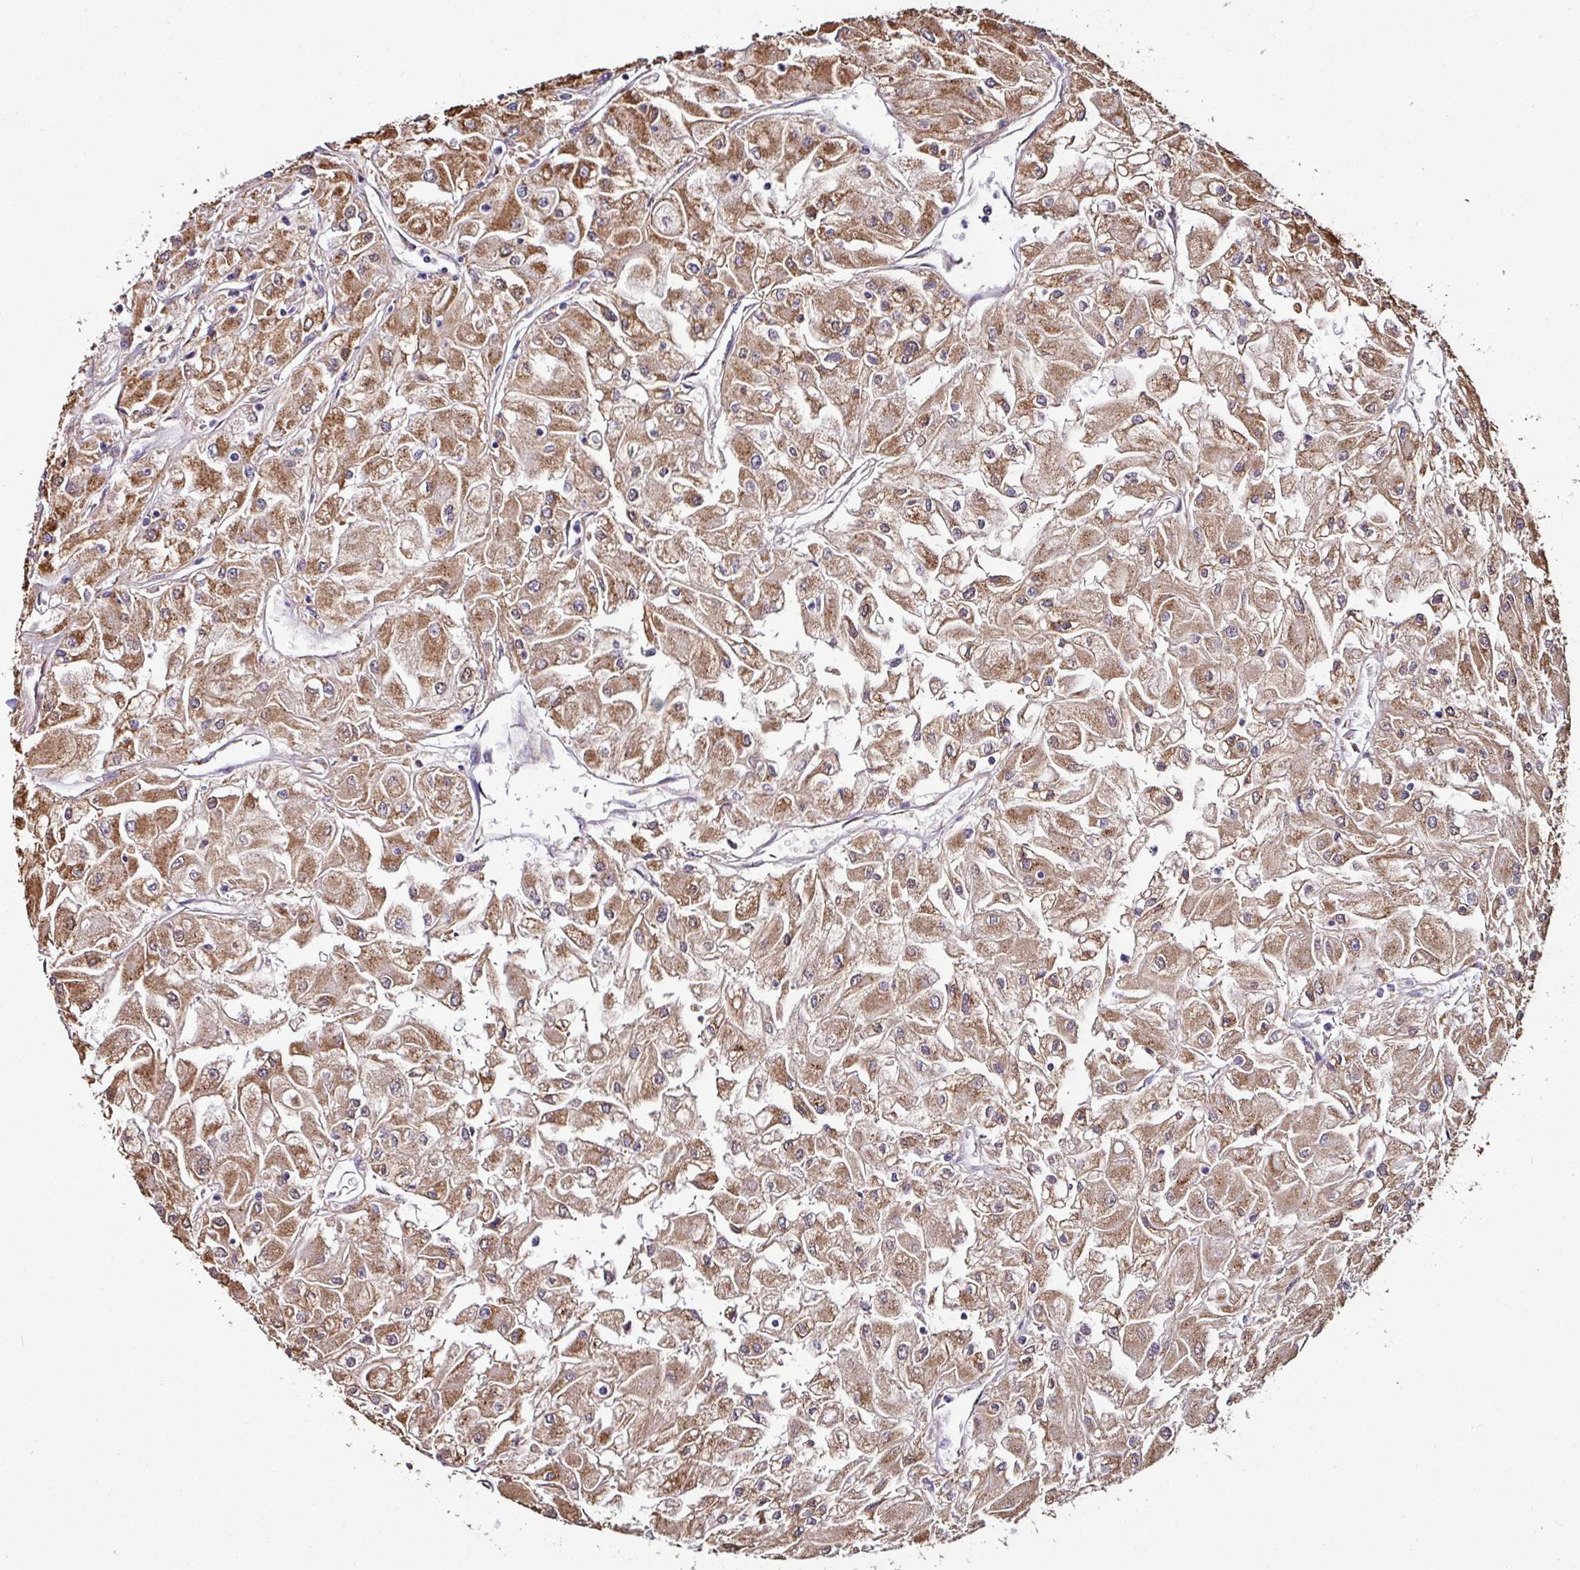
{"staining": {"intensity": "moderate", "quantity": ">75%", "location": "cytoplasmic/membranous"}, "tissue": "renal cancer", "cell_type": "Tumor cells", "image_type": "cancer", "snomed": [{"axis": "morphology", "description": "Adenocarcinoma, NOS"}, {"axis": "topography", "description": "Kidney"}], "caption": "Renal cancer stained with a brown dye displays moderate cytoplasmic/membranous positive positivity in about >75% of tumor cells.", "gene": "CPD", "patient": {"sex": "male", "age": 80}}